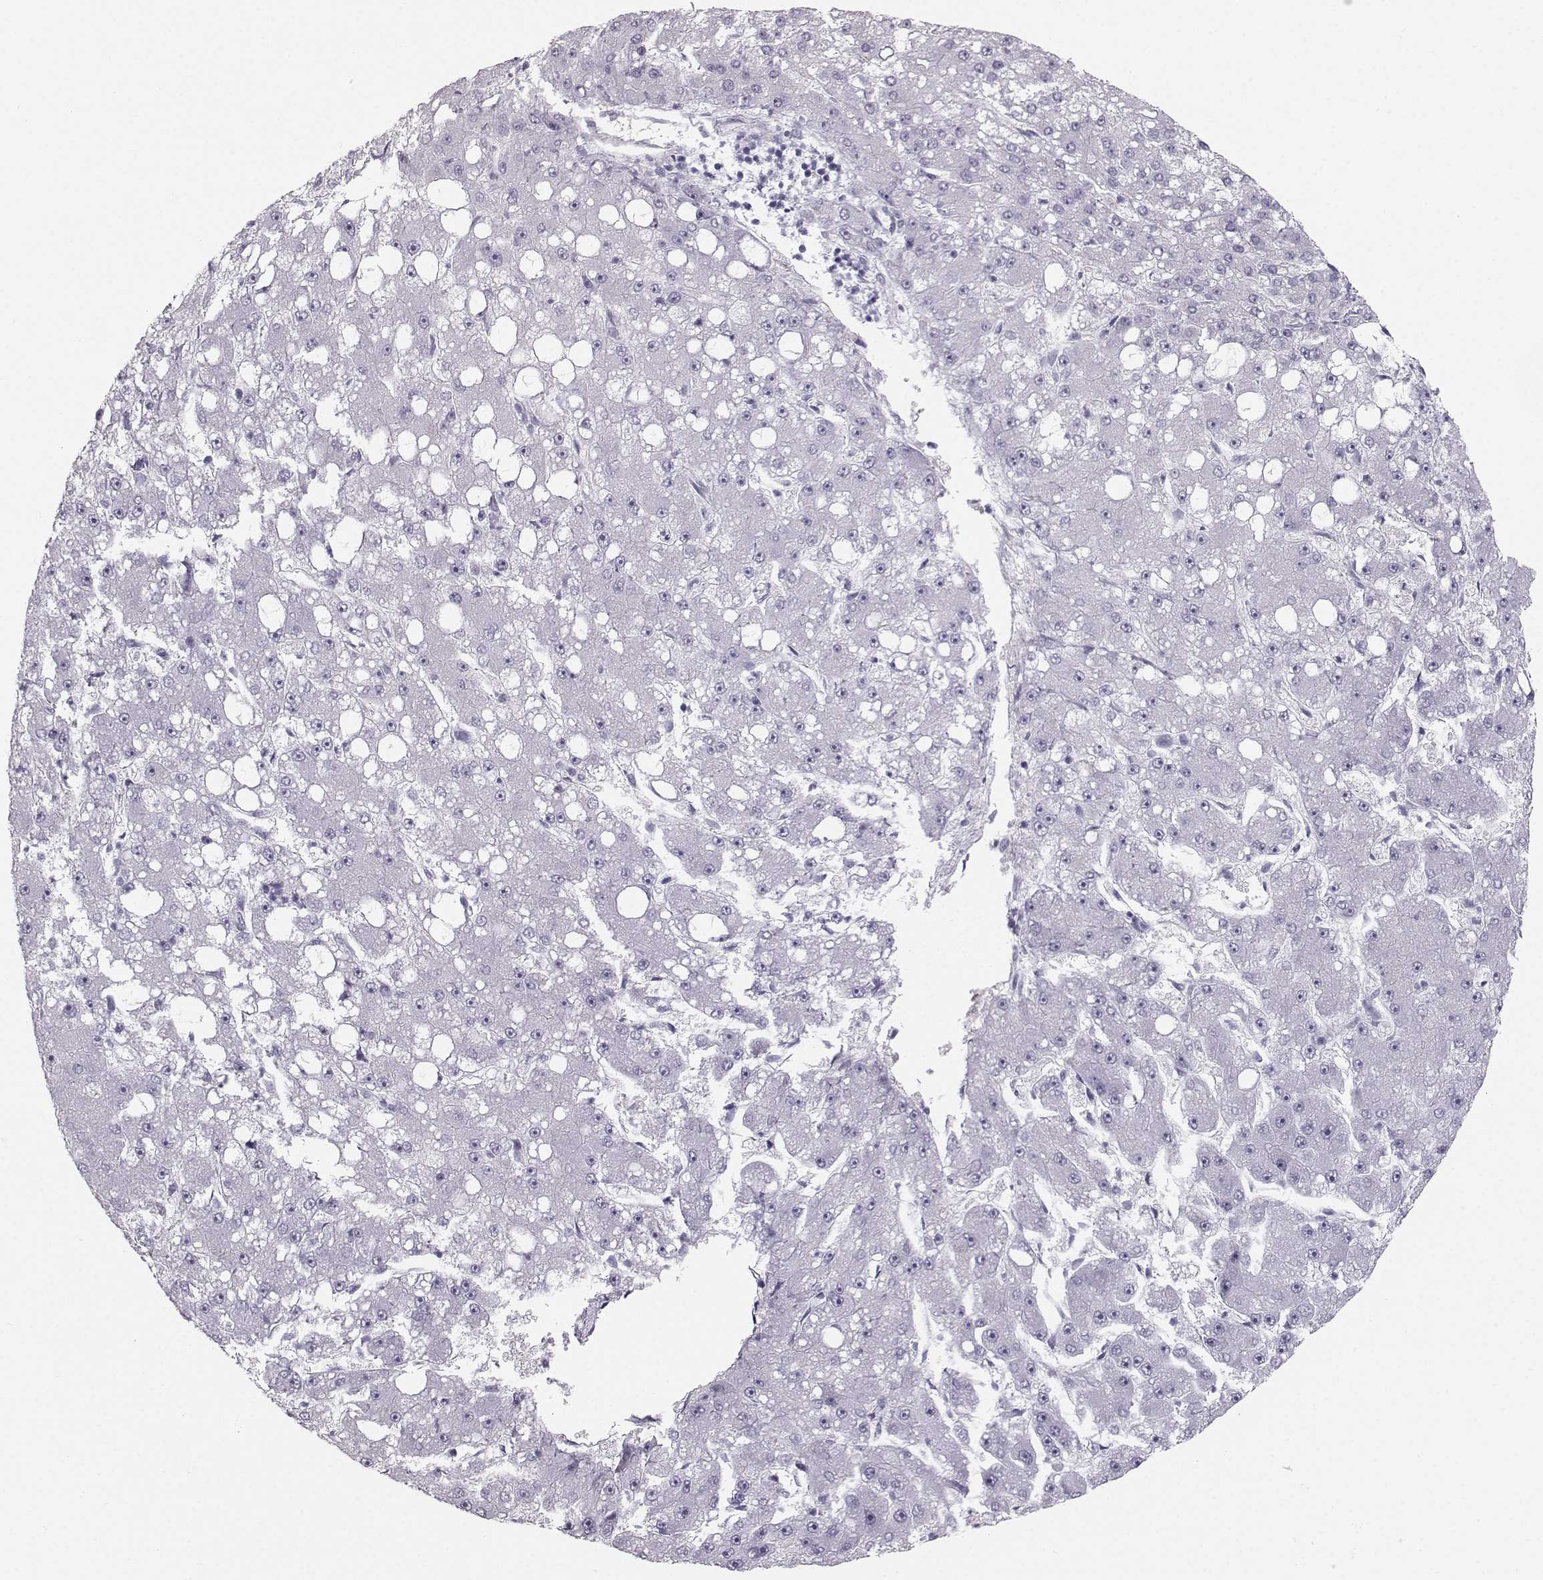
{"staining": {"intensity": "negative", "quantity": "none", "location": "none"}, "tissue": "liver cancer", "cell_type": "Tumor cells", "image_type": "cancer", "snomed": [{"axis": "morphology", "description": "Carcinoma, Hepatocellular, NOS"}, {"axis": "topography", "description": "Liver"}], "caption": "Human liver cancer stained for a protein using immunohistochemistry exhibits no expression in tumor cells.", "gene": "CASR", "patient": {"sex": "male", "age": 67}}